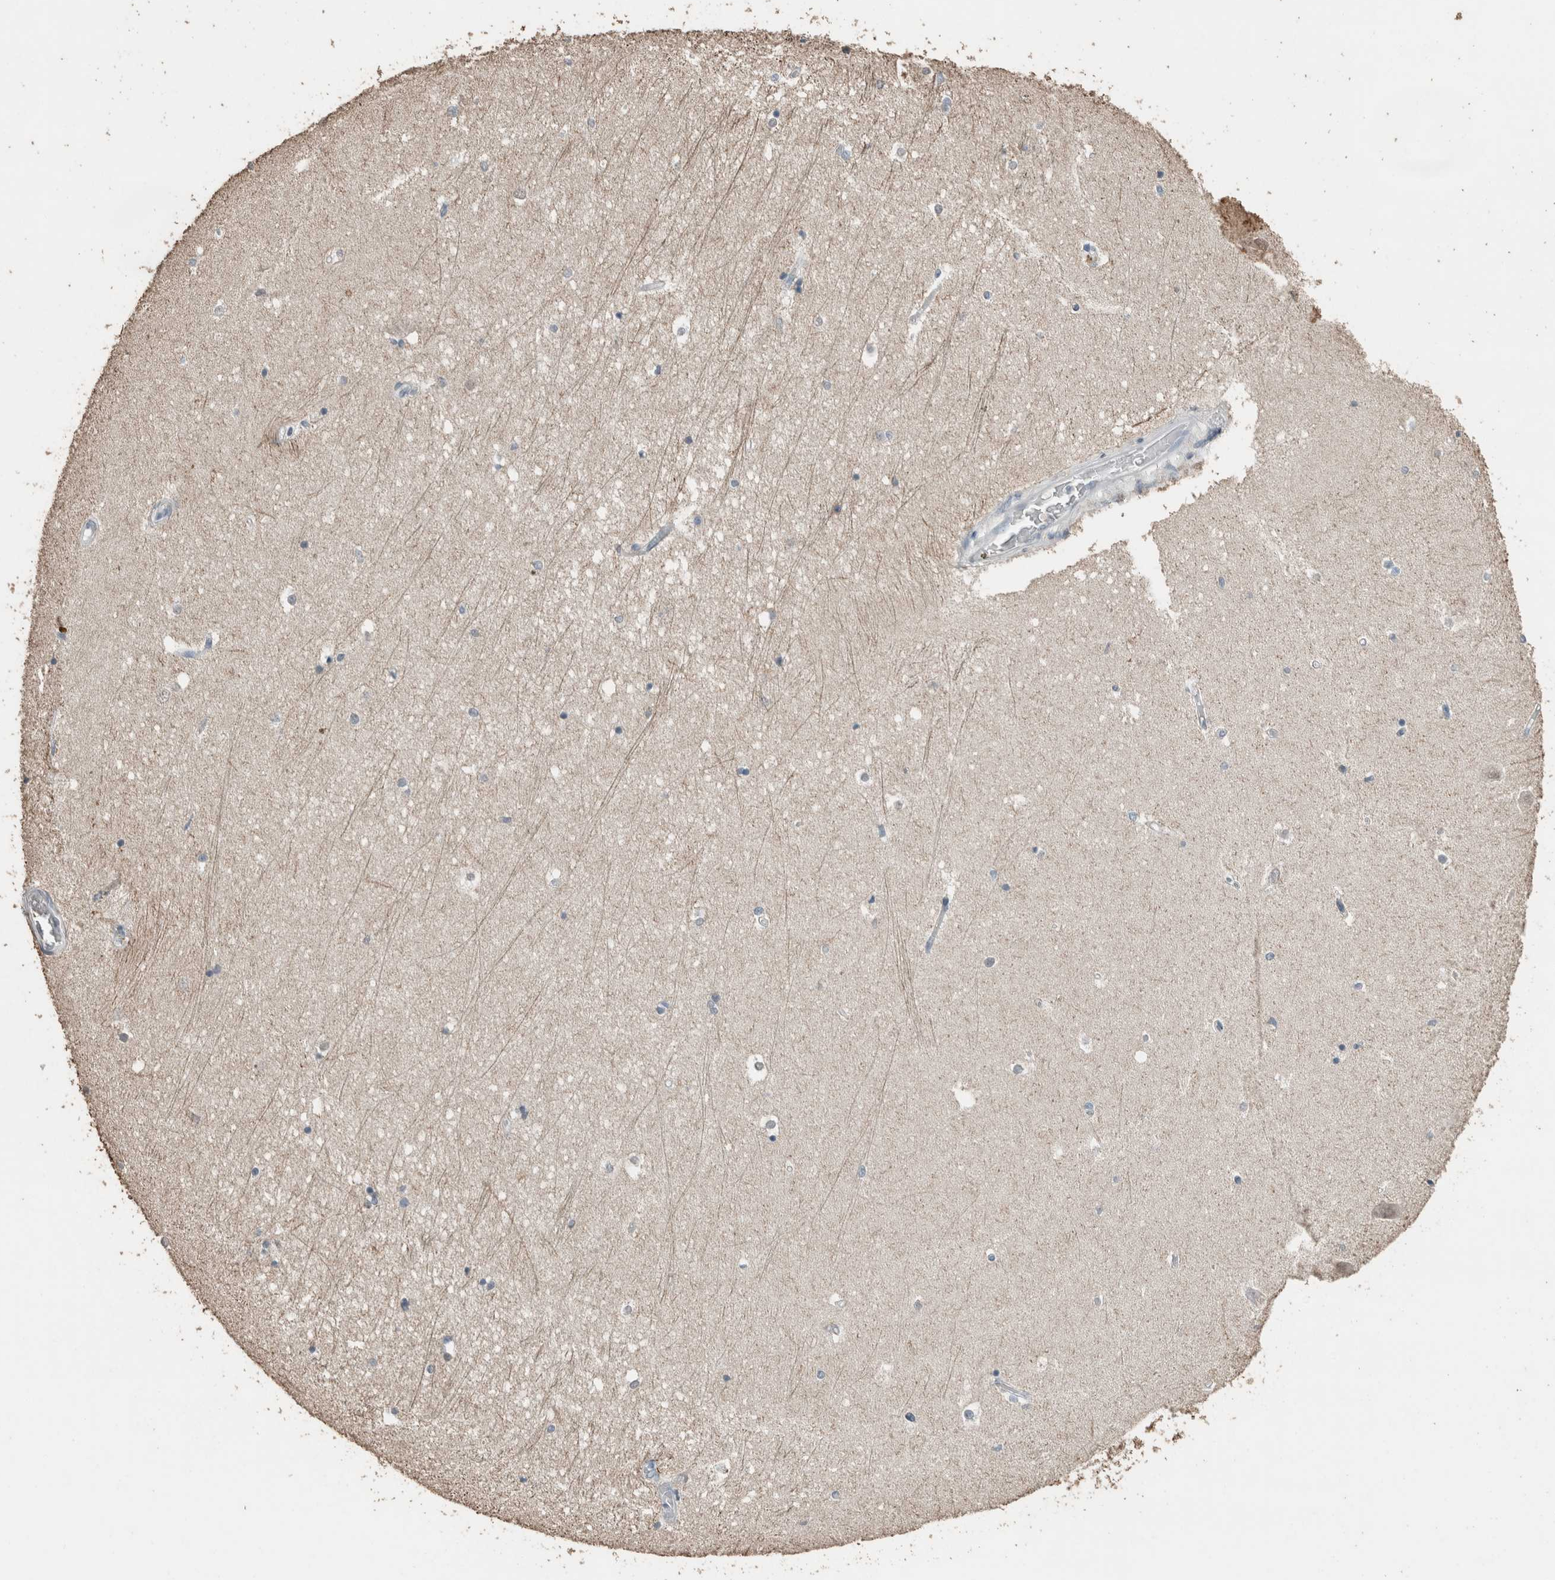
{"staining": {"intensity": "negative", "quantity": "none", "location": "none"}, "tissue": "hippocampus", "cell_type": "Glial cells", "image_type": "normal", "snomed": [{"axis": "morphology", "description": "Normal tissue, NOS"}, {"axis": "topography", "description": "Hippocampus"}], "caption": "Glial cells are negative for brown protein staining in unremarkable hippocampus. (IHC, brightfield microscopy, high magnification).", "gene": "ACVR2B", "patient": {"sex": "male", "age": 45}}